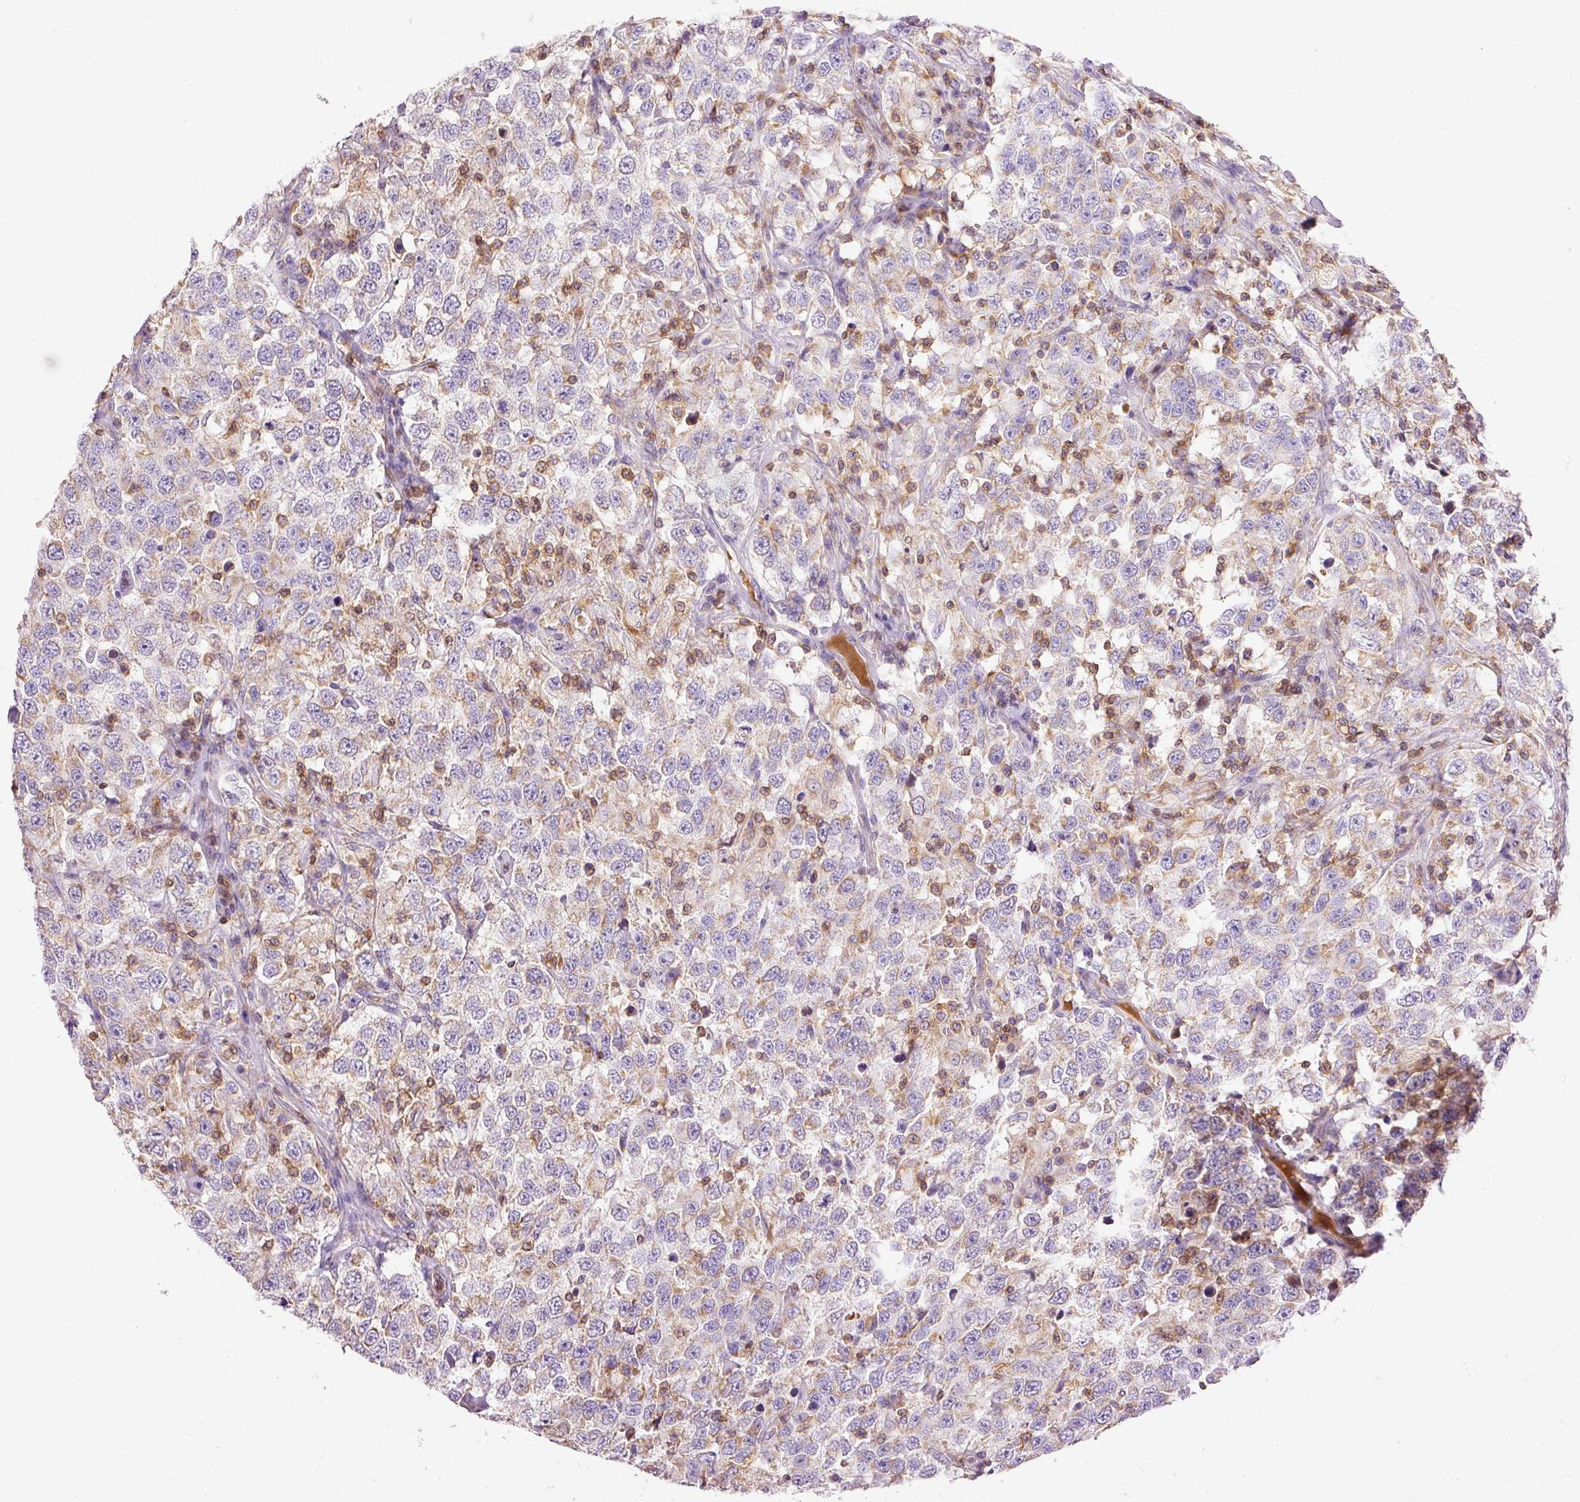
{"staining": {"intensity": "negative", "quantity": "none", "location": "none"}, "tissue": "testis cancer", "cell_type": "Tumor cells", "image_type": "cancer", "snomed": [{"axis": "morphology", "description": "Seminoma, NOS"}, {"axis": "topography", "description": "Testis"}], "caption": "Tumor cells are negative for protein expression in human testis seminoma.", "gene": "IMMT", "patient": {"sex": "male", "age": 41}}